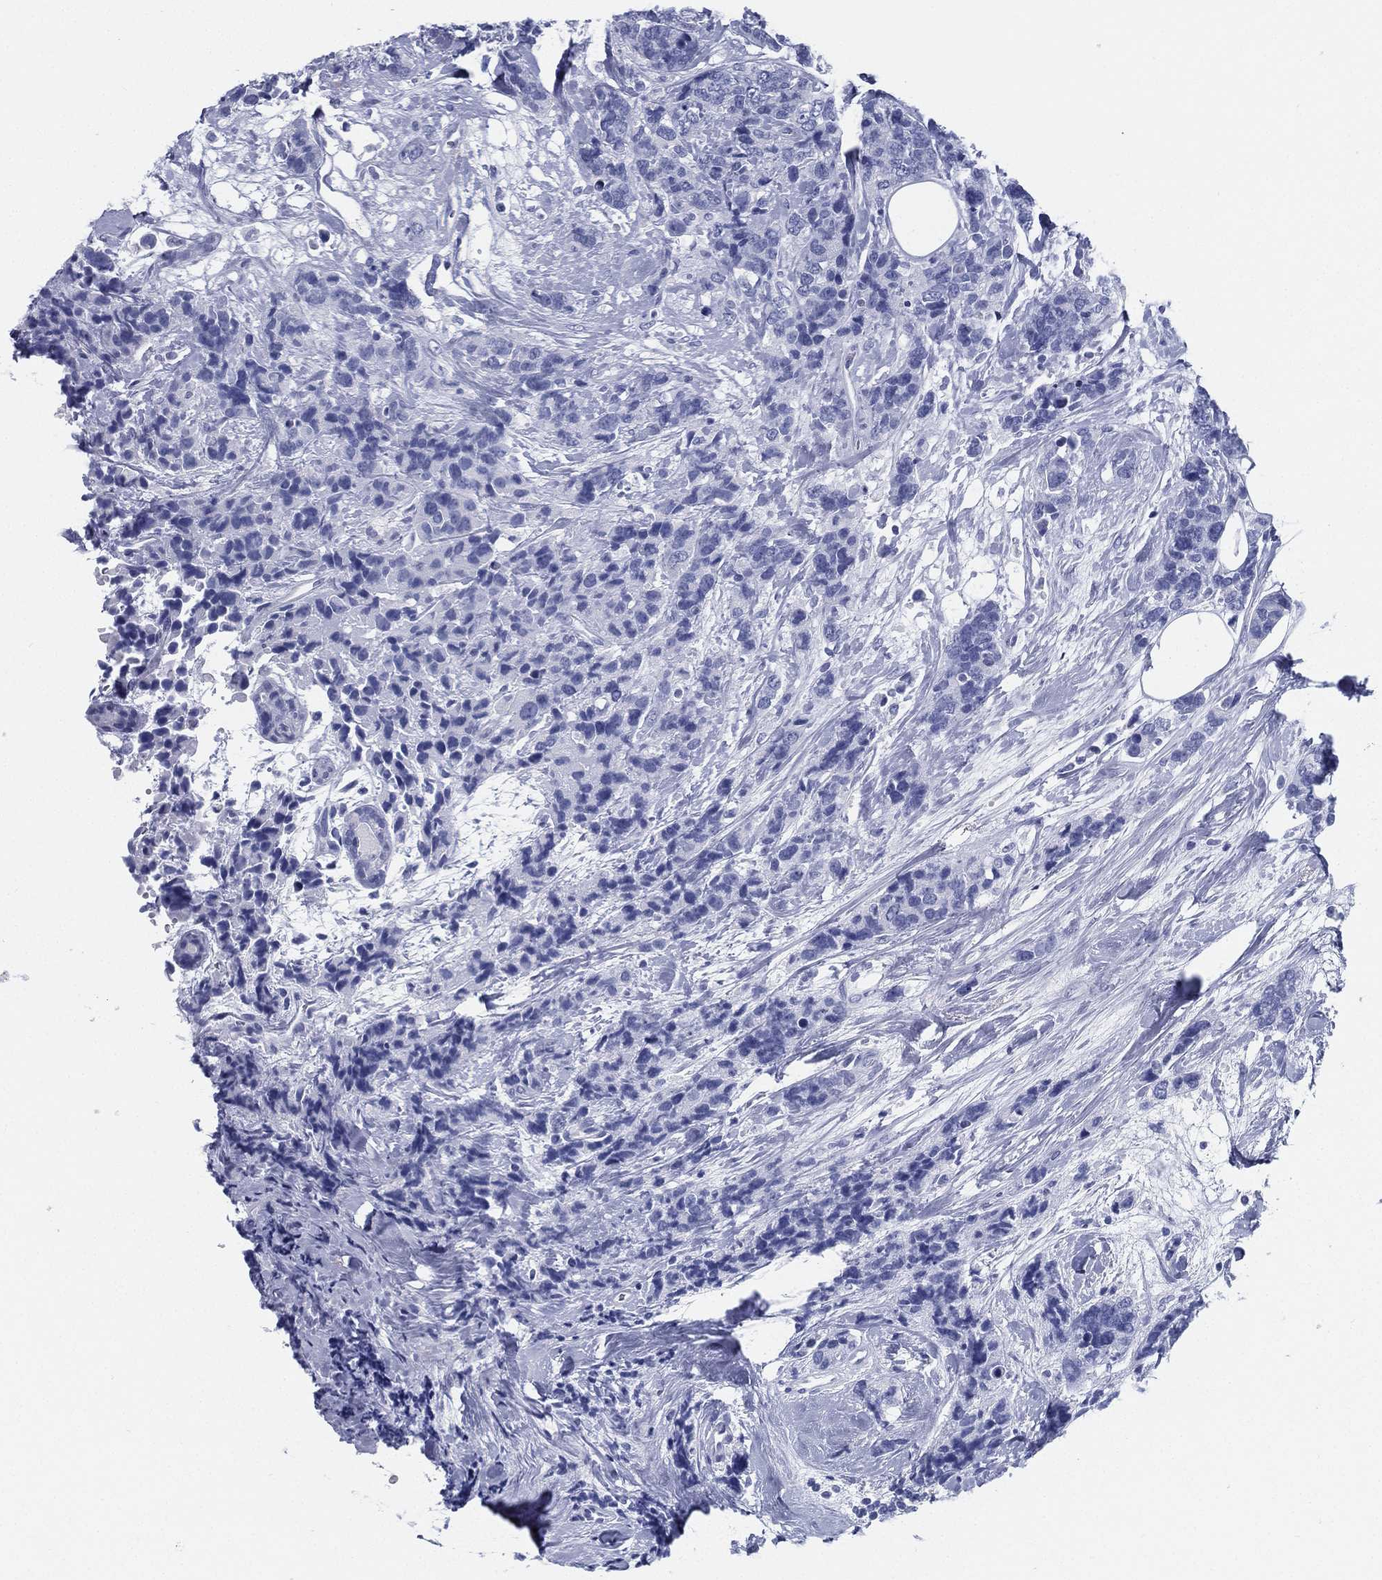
{"staining": {"intensity": "negative", "quantity": "none", "location": "none"}, "tissue": "breast cancer", "cell_type": "Tumor cells", "image_type": "cancer", "snomed": [{"axis": "morphology", "description": "Lobular carcinoma"}, {"axis": "topography", "description": "Breast"}], "caption": "Breast cancer was stained to show a protein in brown. There is no significant expression in tumor cells.", "gene": "TMEM252", "patient": {"sex": "female", "age": 59}}